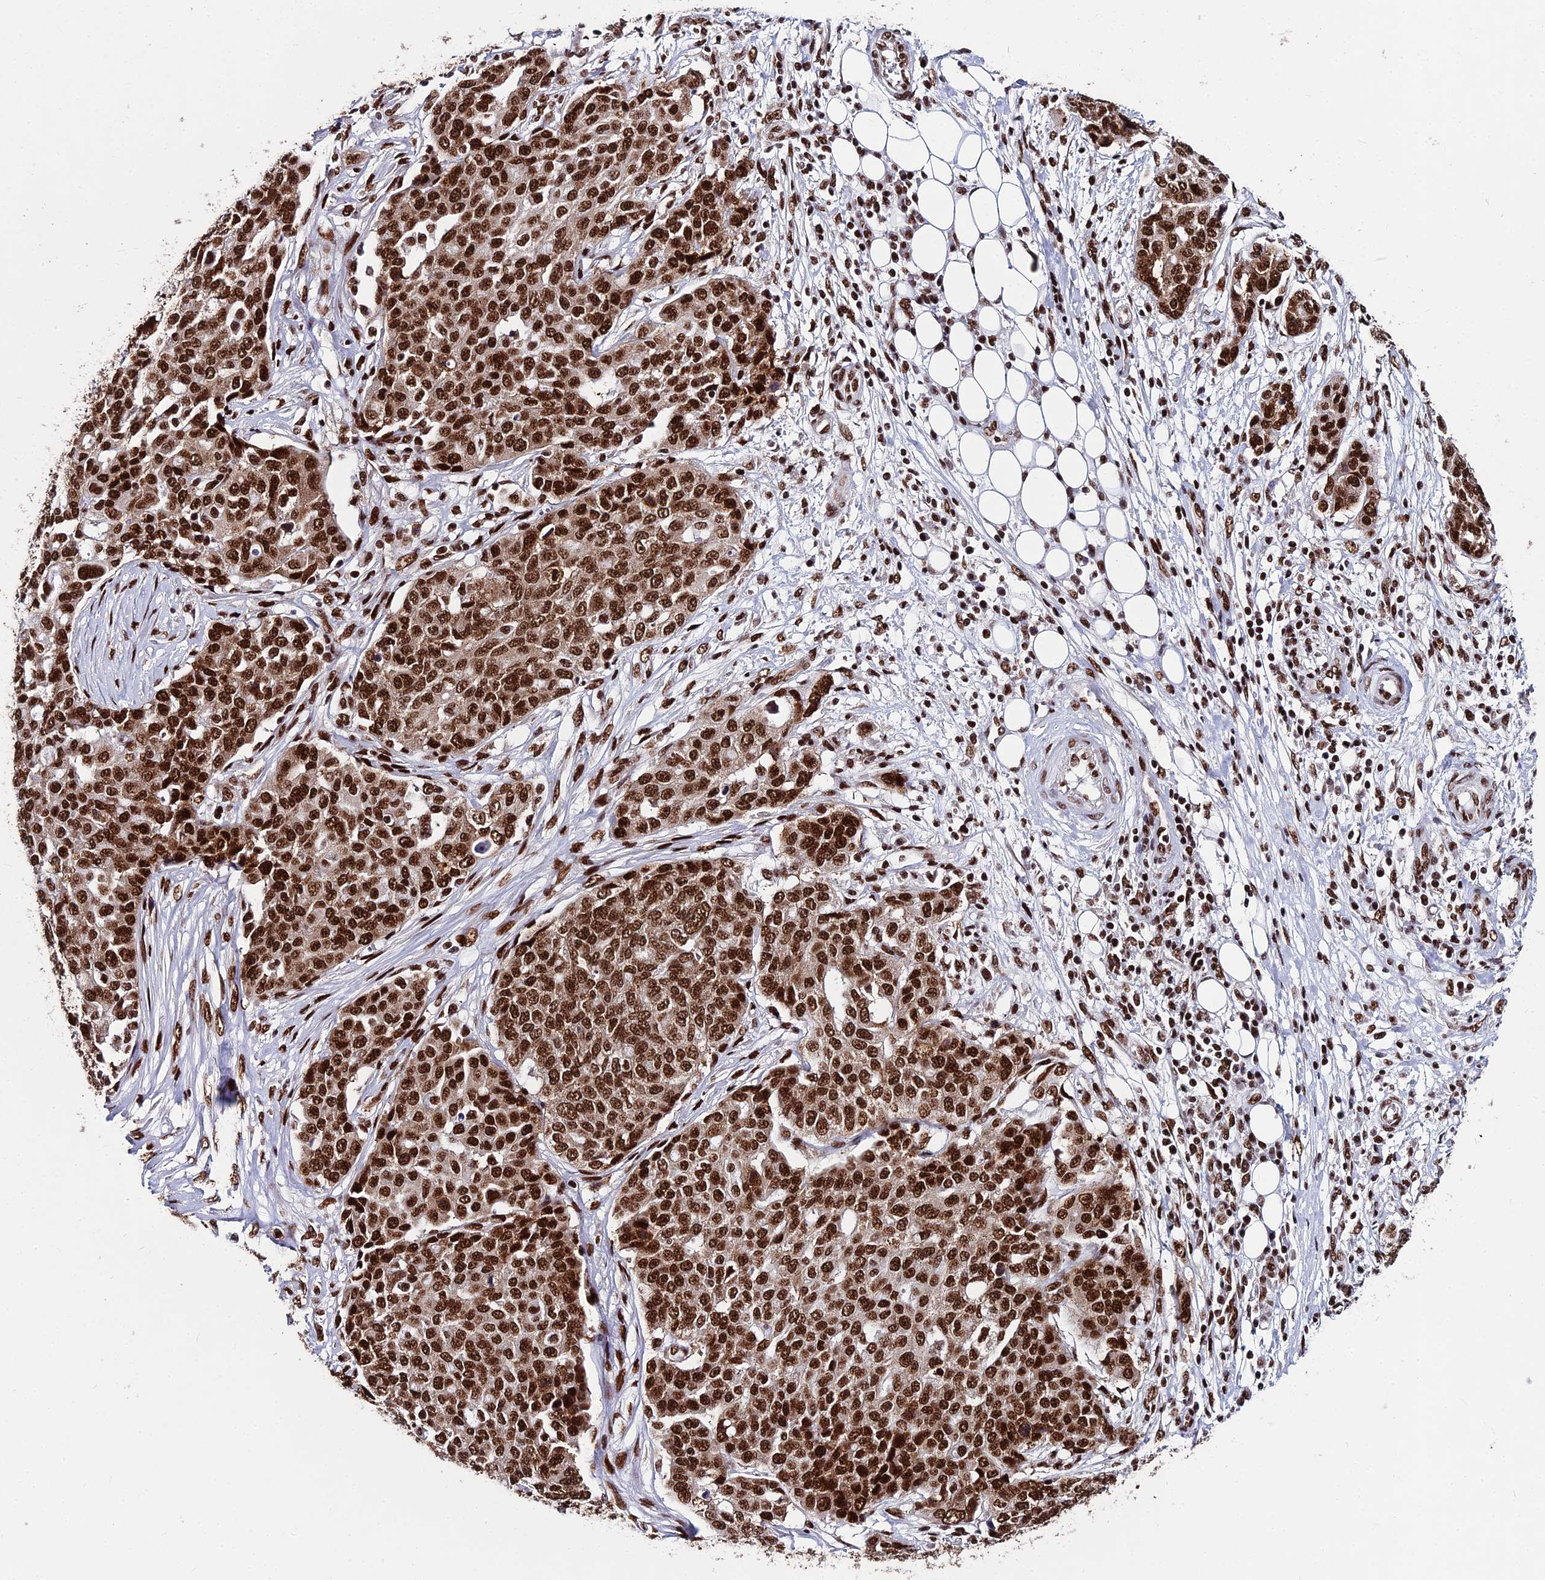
{"staining": {"intensity": "strong", "quantity": ">75%", "location": "nuclear"}, "tissue": "ovarian cancer", "cell_type": "Tumor cells", "image_type": "cancer", "snomed": [{"axis": "morphology", "description": "Cystadenocarcinoma, serous, NOS"}, {"axis": "topography", "description": "Soft tissue"}, {"axis": "topography", "description": "Ovary"}], "caption": "Ovarian cancer stained with a protein marker demonstrates strong staining in tumor cells.", "gene": "HNRNPH1", "patient": {"sex": "female", "age": 57}}